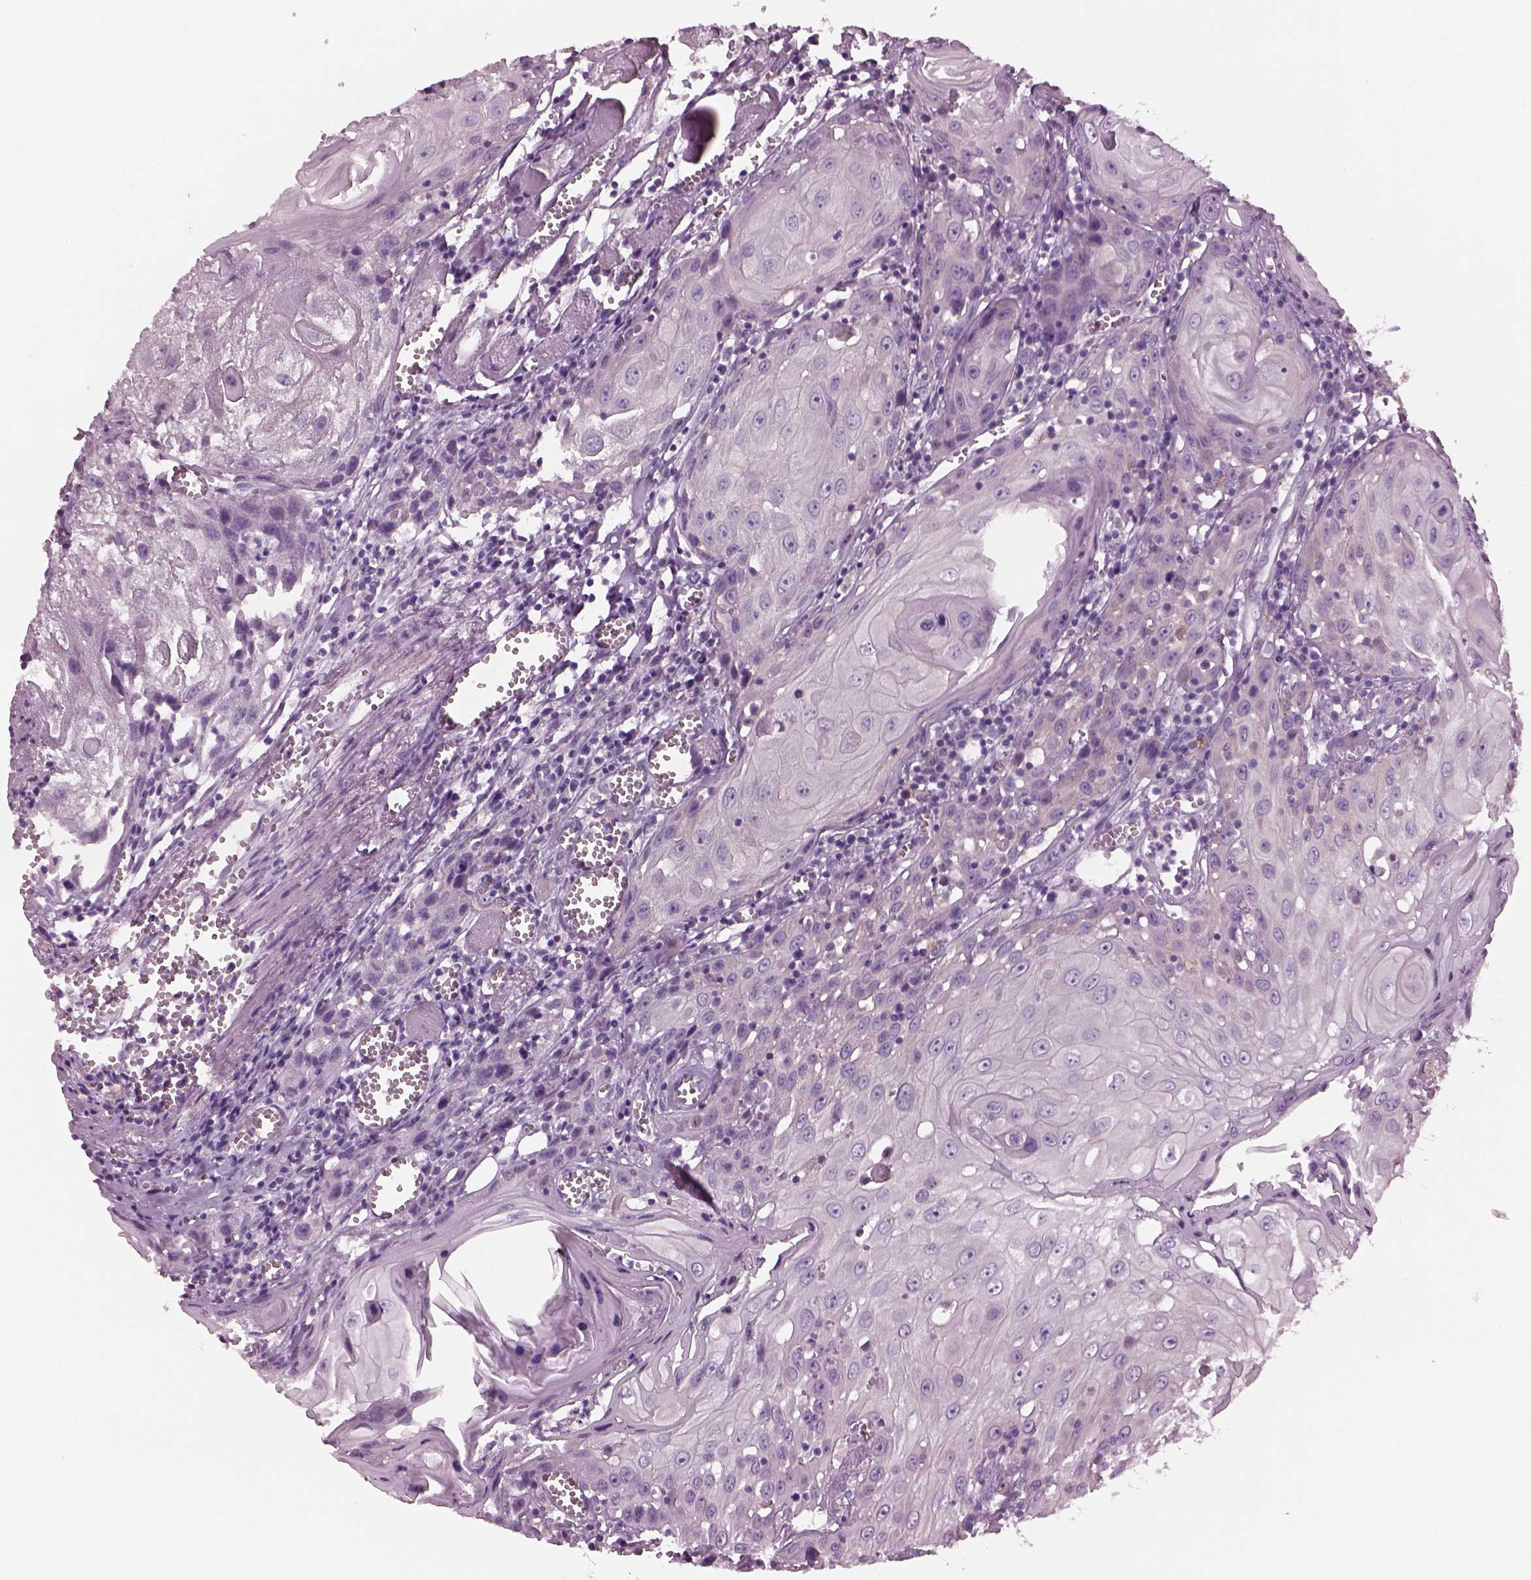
{"staining": {"intensity": "negative", "quantity": "none", "location": "none"}, "tissue": "head and neck cancer", "cell_type": "Tumor cells", "image_type": "cancer", "snomed": [{"axis": "morphology", "description": "Squamous cell carcinoma, NOS"}, {"axis": "topography", "description": "Head-Neck"}], "caption": "Head and neck squamous cell carcinoma stained for a protein using immunohistochemistry demonstrates no staining tumor cells.", "gene": "SHTN1", "patient": {"sex": "female", "age": 80}}